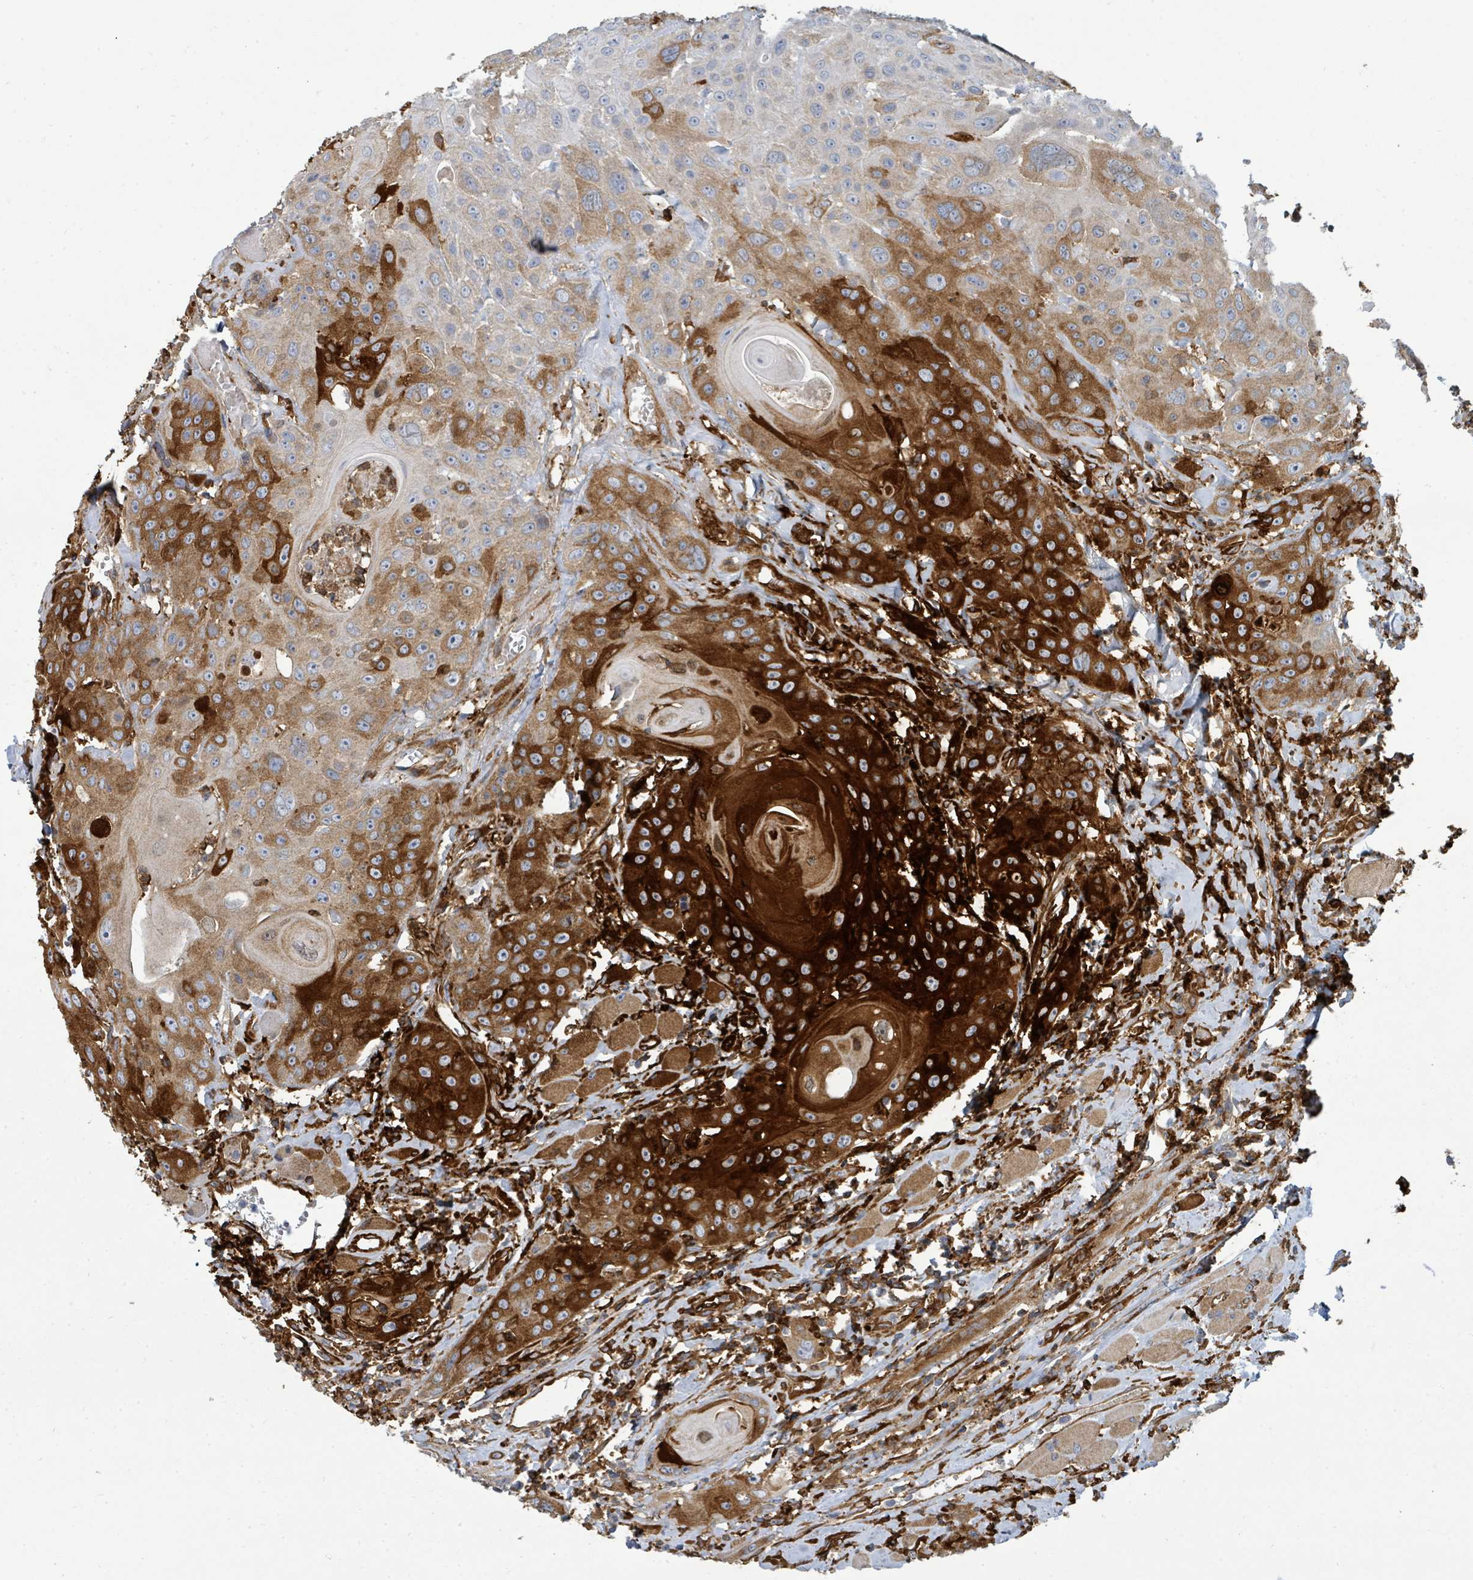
{"staining": {"intensity": "strong", "quantity": "25%-75%", "location": "cytoplasmic/membranous"}, "tissue": "head and neck cancer", "cell_type": "Tumor cells", "image_type": "cancer", "snomed": [{"axis": "morphology", "description": "Squamous cell carcinoma, NOS"}, {"axis": "topography", "description": "Head-Neck"}], "caption": "Head and neck cancer was stained to show a protein in brown. There is high levels of strong cytoplasmic/membranous positivity in about 25%-75% of tumor cells. The staining is performed using DAB (3,3'-diaminobenzidine) brown chromogen to label protein expression. The nuclei are counter-stained blue using hematoxylin.", "gene": "IFIT1", "patient": {"sex": "female", "age": 59}}